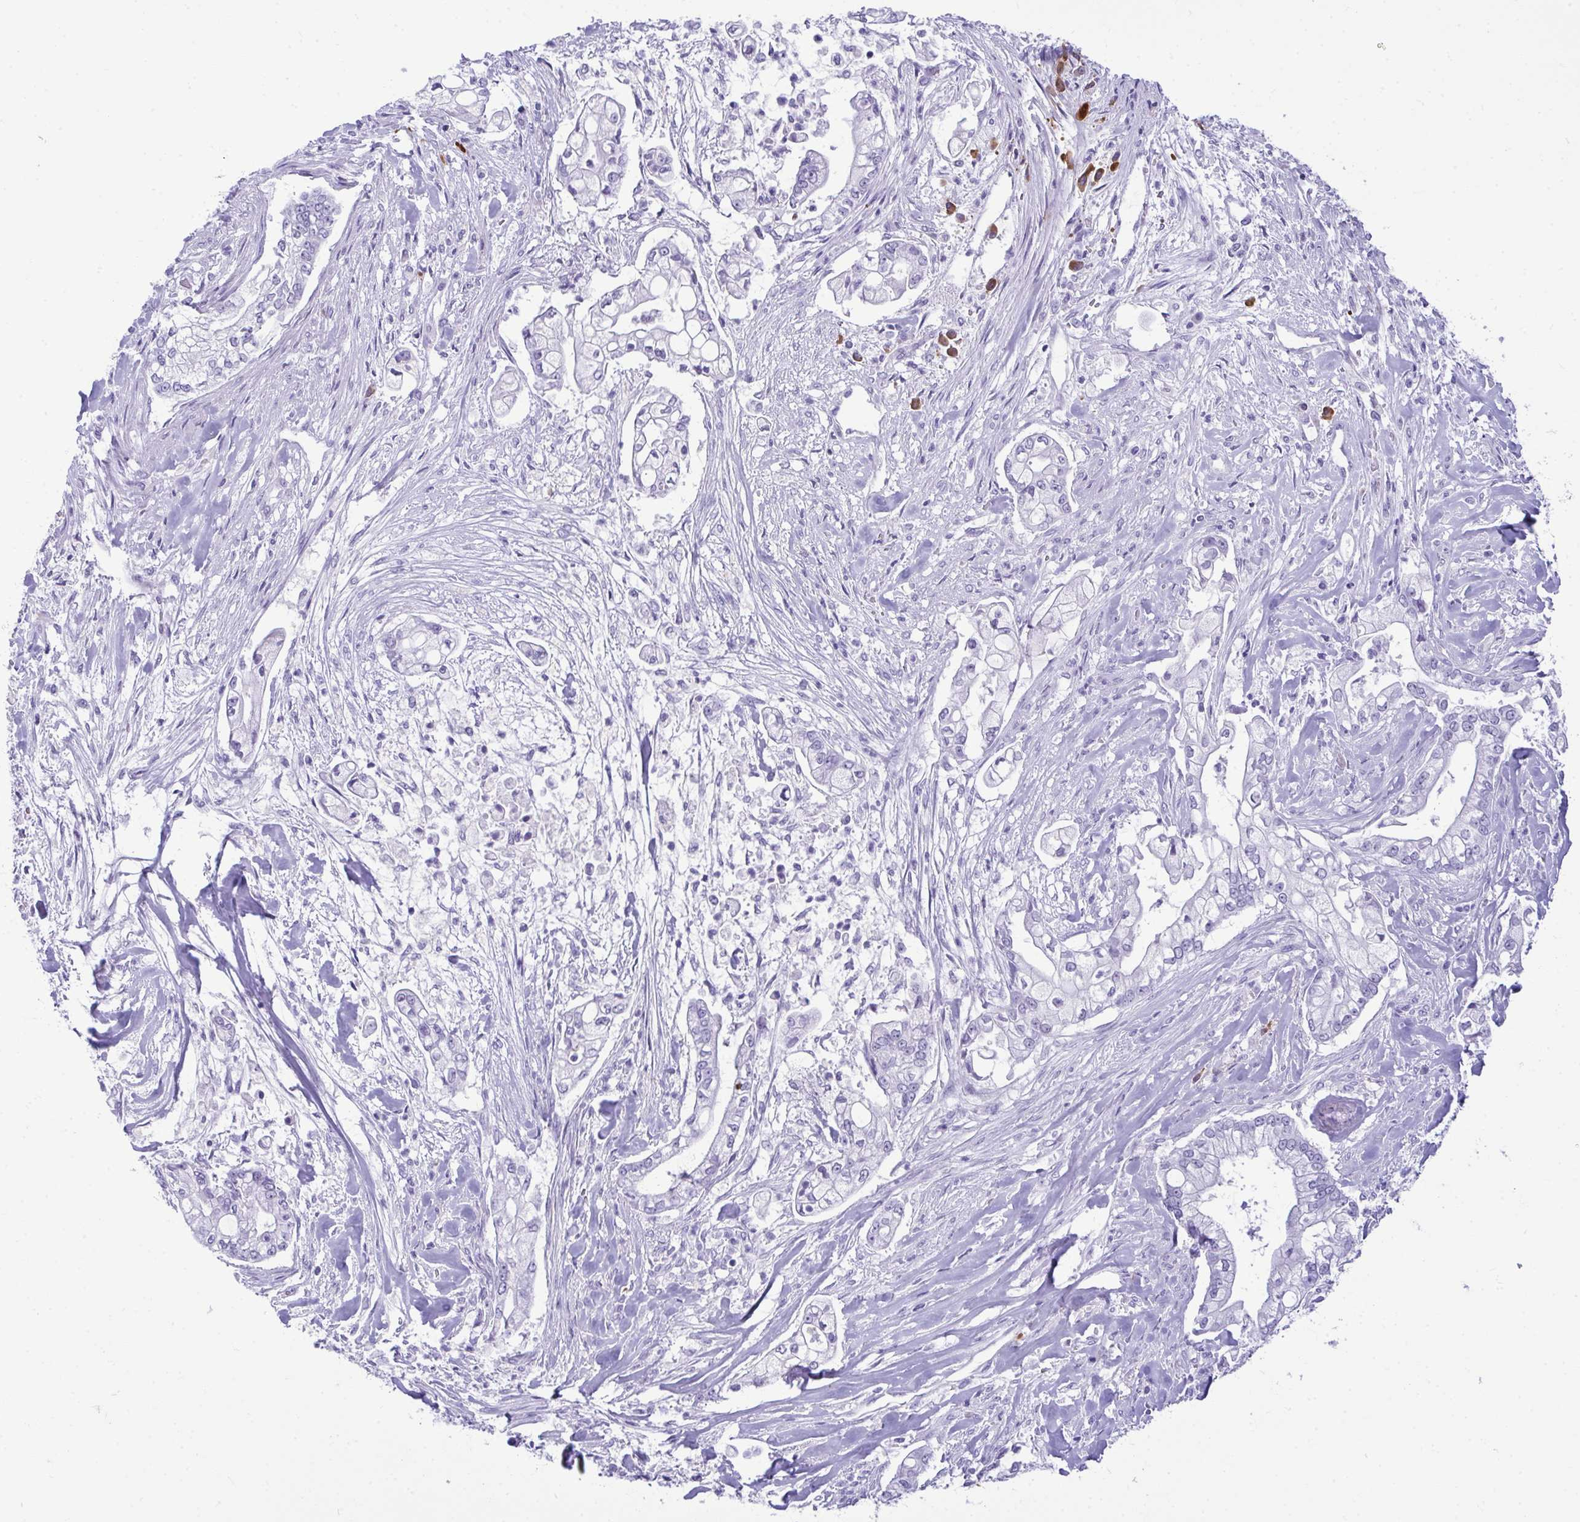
{"staining": {"intensity": "negative", "quantity": "none", "location": "none"}, "tissue": "pancreatic cancer", "cell_type": "Tumor cells", "image_type": "cancer", "snomed": [{"axis": "morphology", "description": "Adenocarcinoma, NOS"}, {"axis": "topography", "description": "Pancreas"}], "caption": "A high-resolution micrograph shows immunohistochemistry (IHC) staining of pancreatic adenocarcinoma, which shows no significant expression in tumor cells.", "gene": "SERPINI1", "patient": {"sex": "female", "age": 69}}